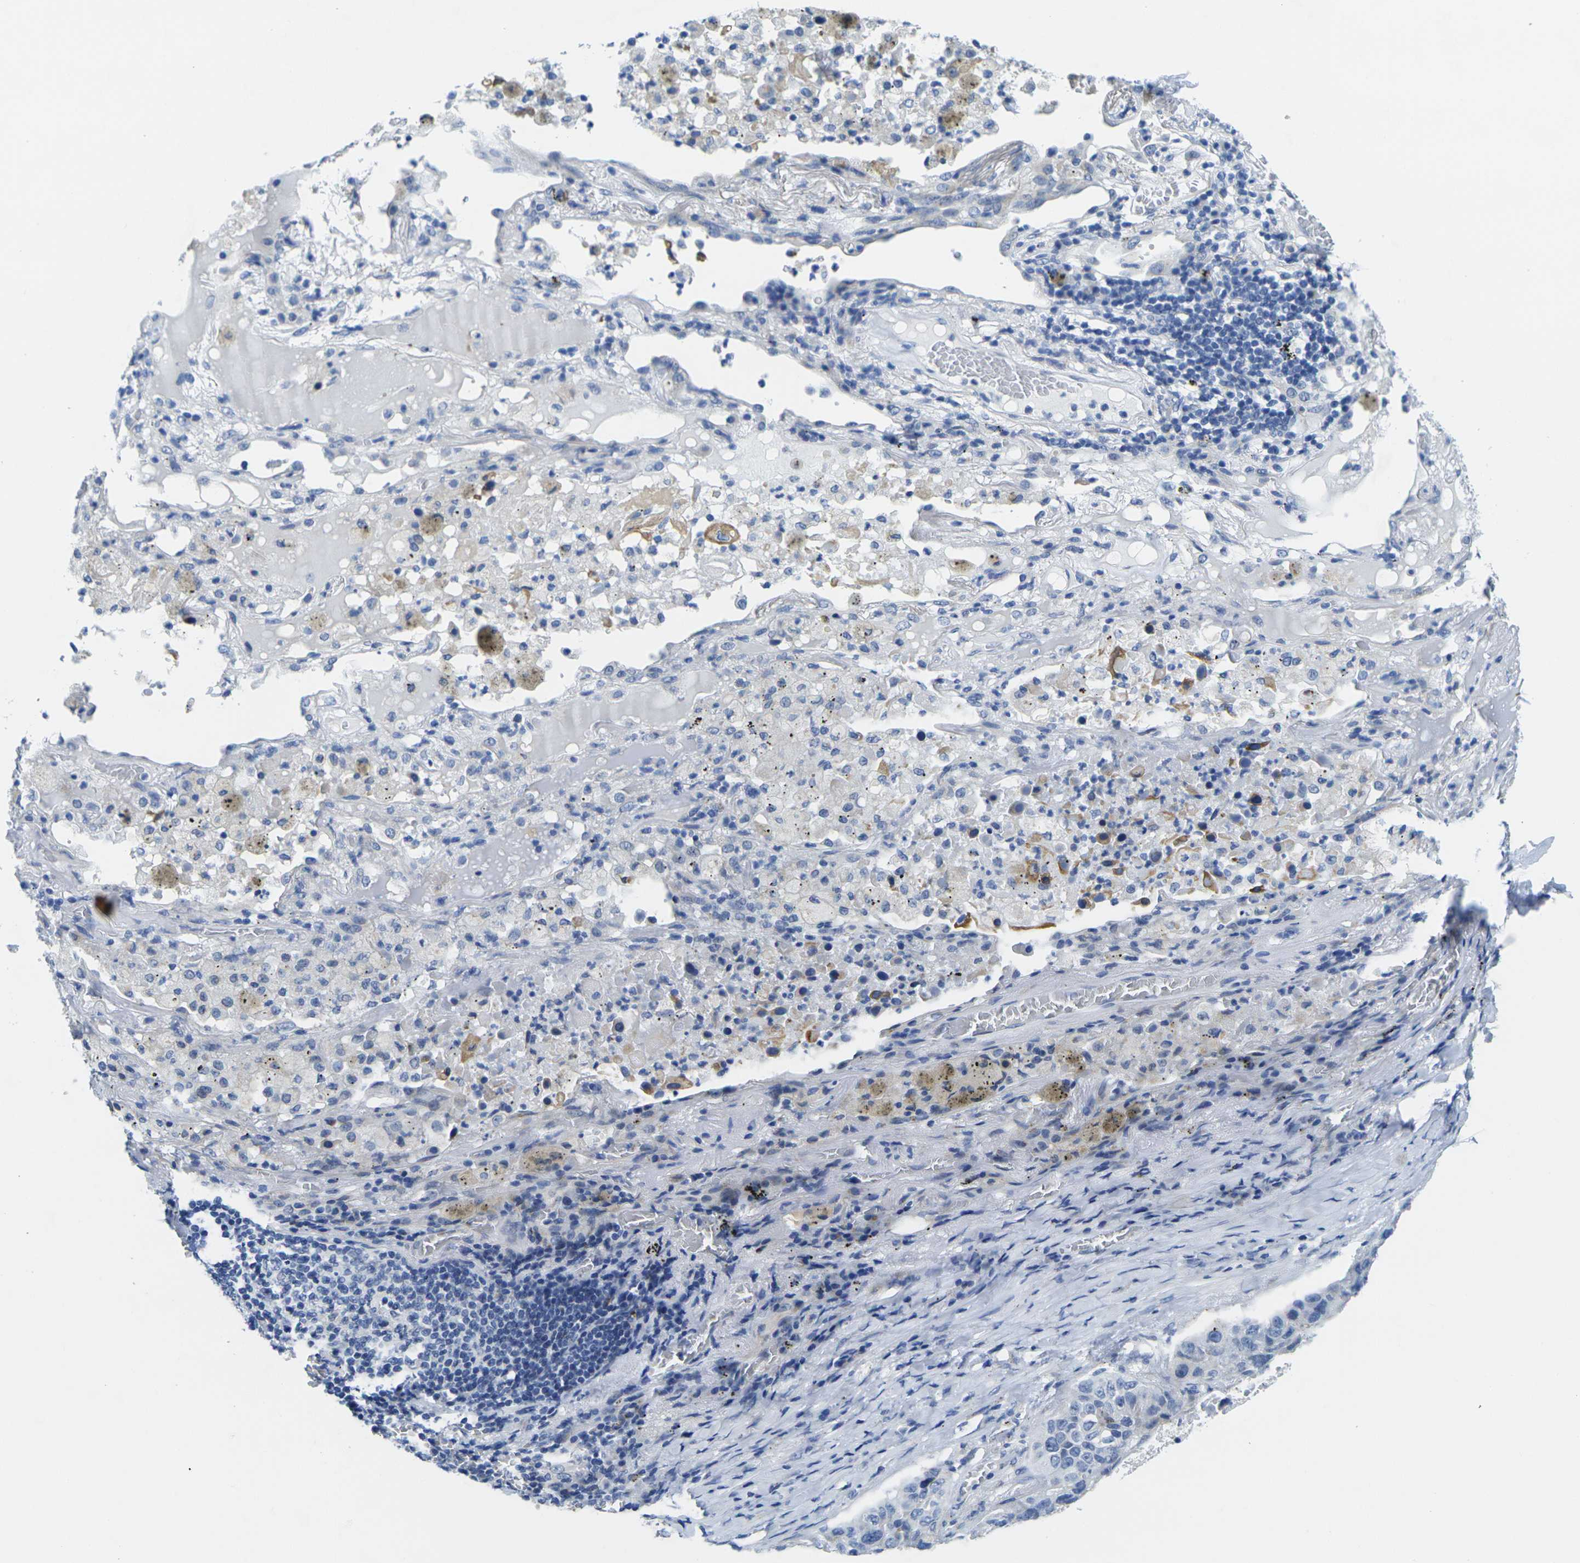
{"staining": {"intensity": "negative", "quantity": "none", "location": "none"}, "tissue": "lung cancer", "cell_type": "Tumor cells", "image_type": "cancer", "snomed": [{"axis": "morphology", "description": "Squamous cell carcinoma, NOS"}, {"axis": "topography", "description": "Lung"}], "caption": "This is an immunohistochemistry image of lung cancer. There is no positivity in tumor cells.", "gene": "CRK", "patient": {"sex": "male", "age": 57}}